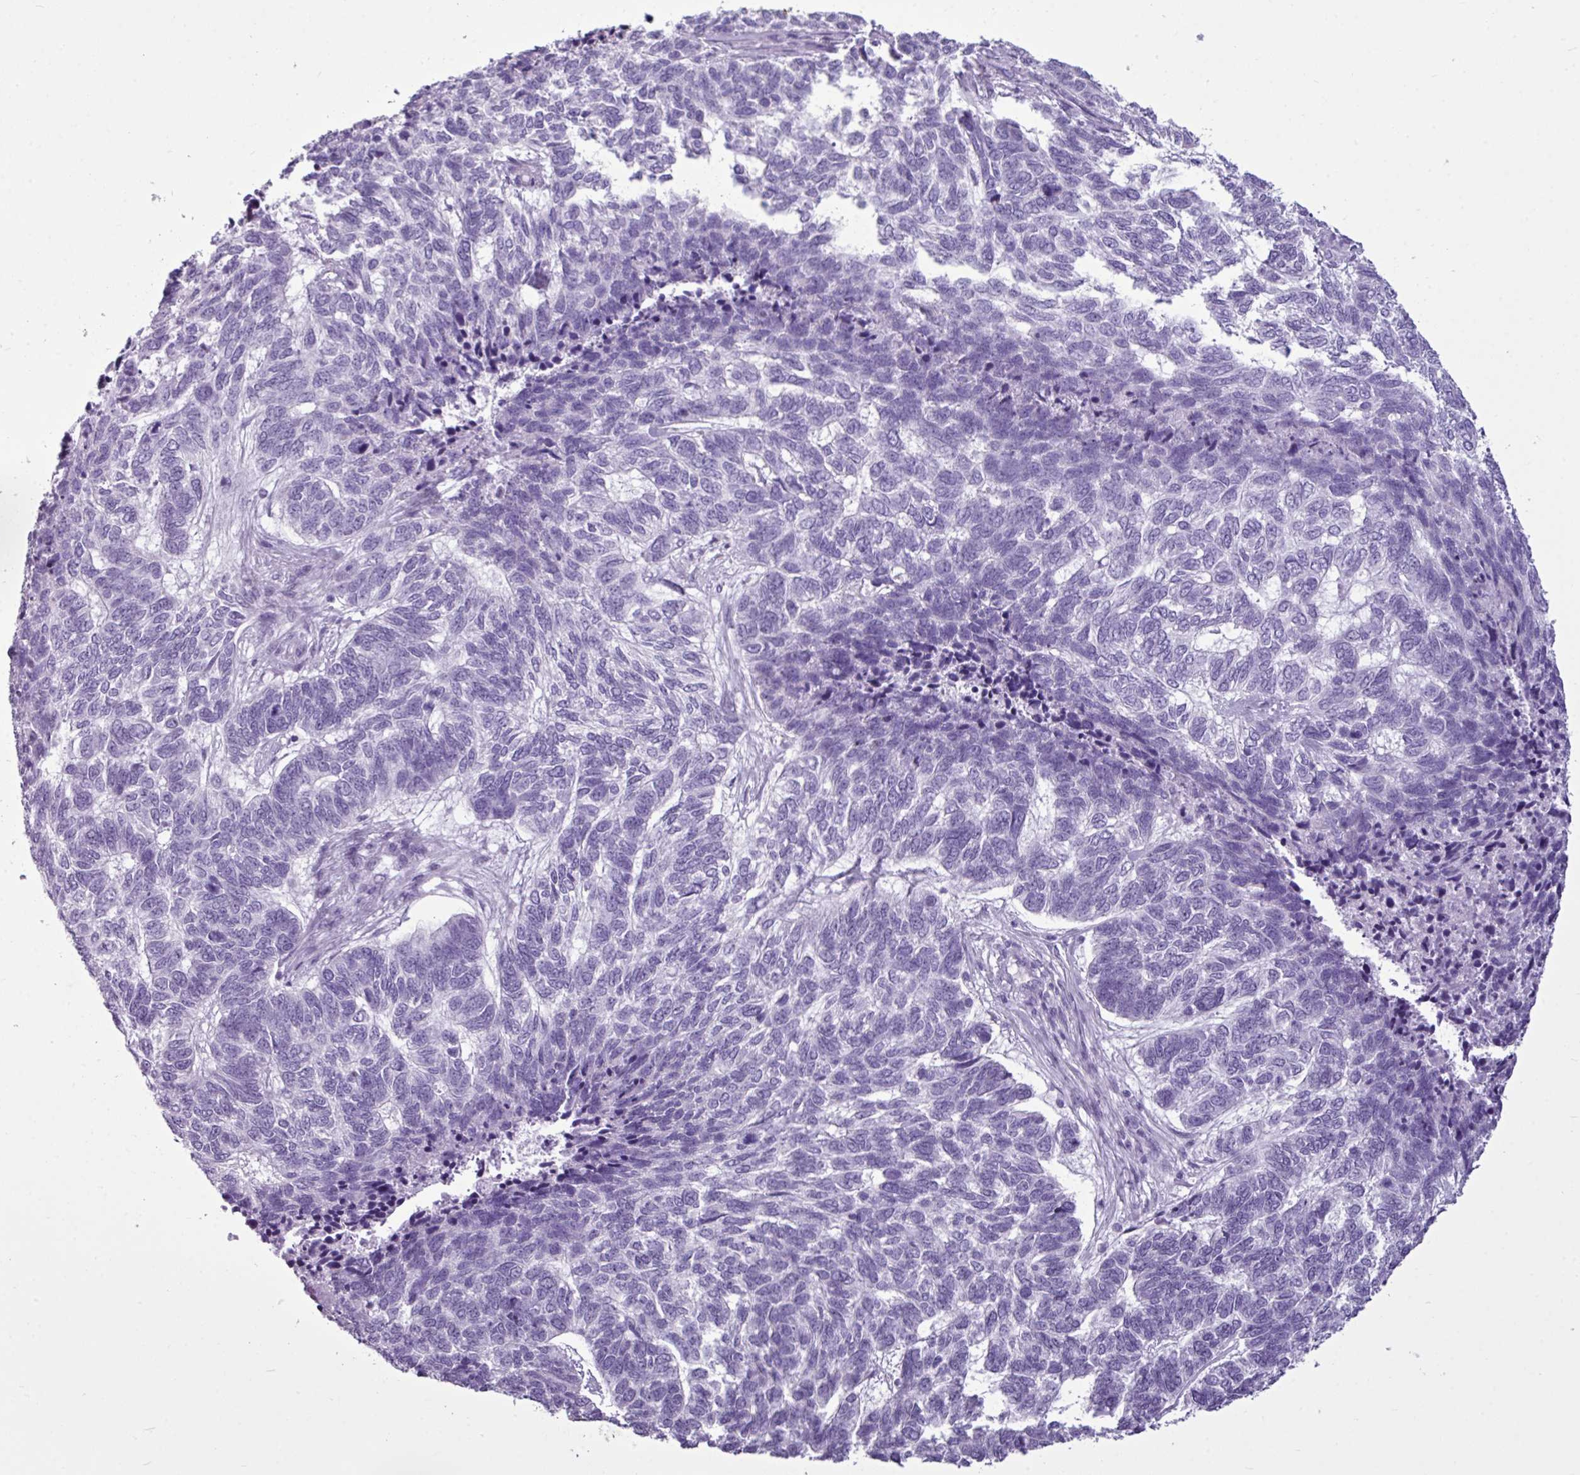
{"staining": {"intensity": "negative", "quantity": "none", "location": "none"}, "tissue": "skin cancer", "cell_type": "Tumor cells", "image_type": "cancer", "snomed": [{"axis": "morphology", "description": "Basal cell carcinoma"}, {"axis": "topography", "description": "Skin"}], "caption": "Protein analysis of skin basal cell carcinoma reveals no significant staining in tumor cells.", "gene": "AMY1B", "patient": {"sex": "female", "age": 65}}